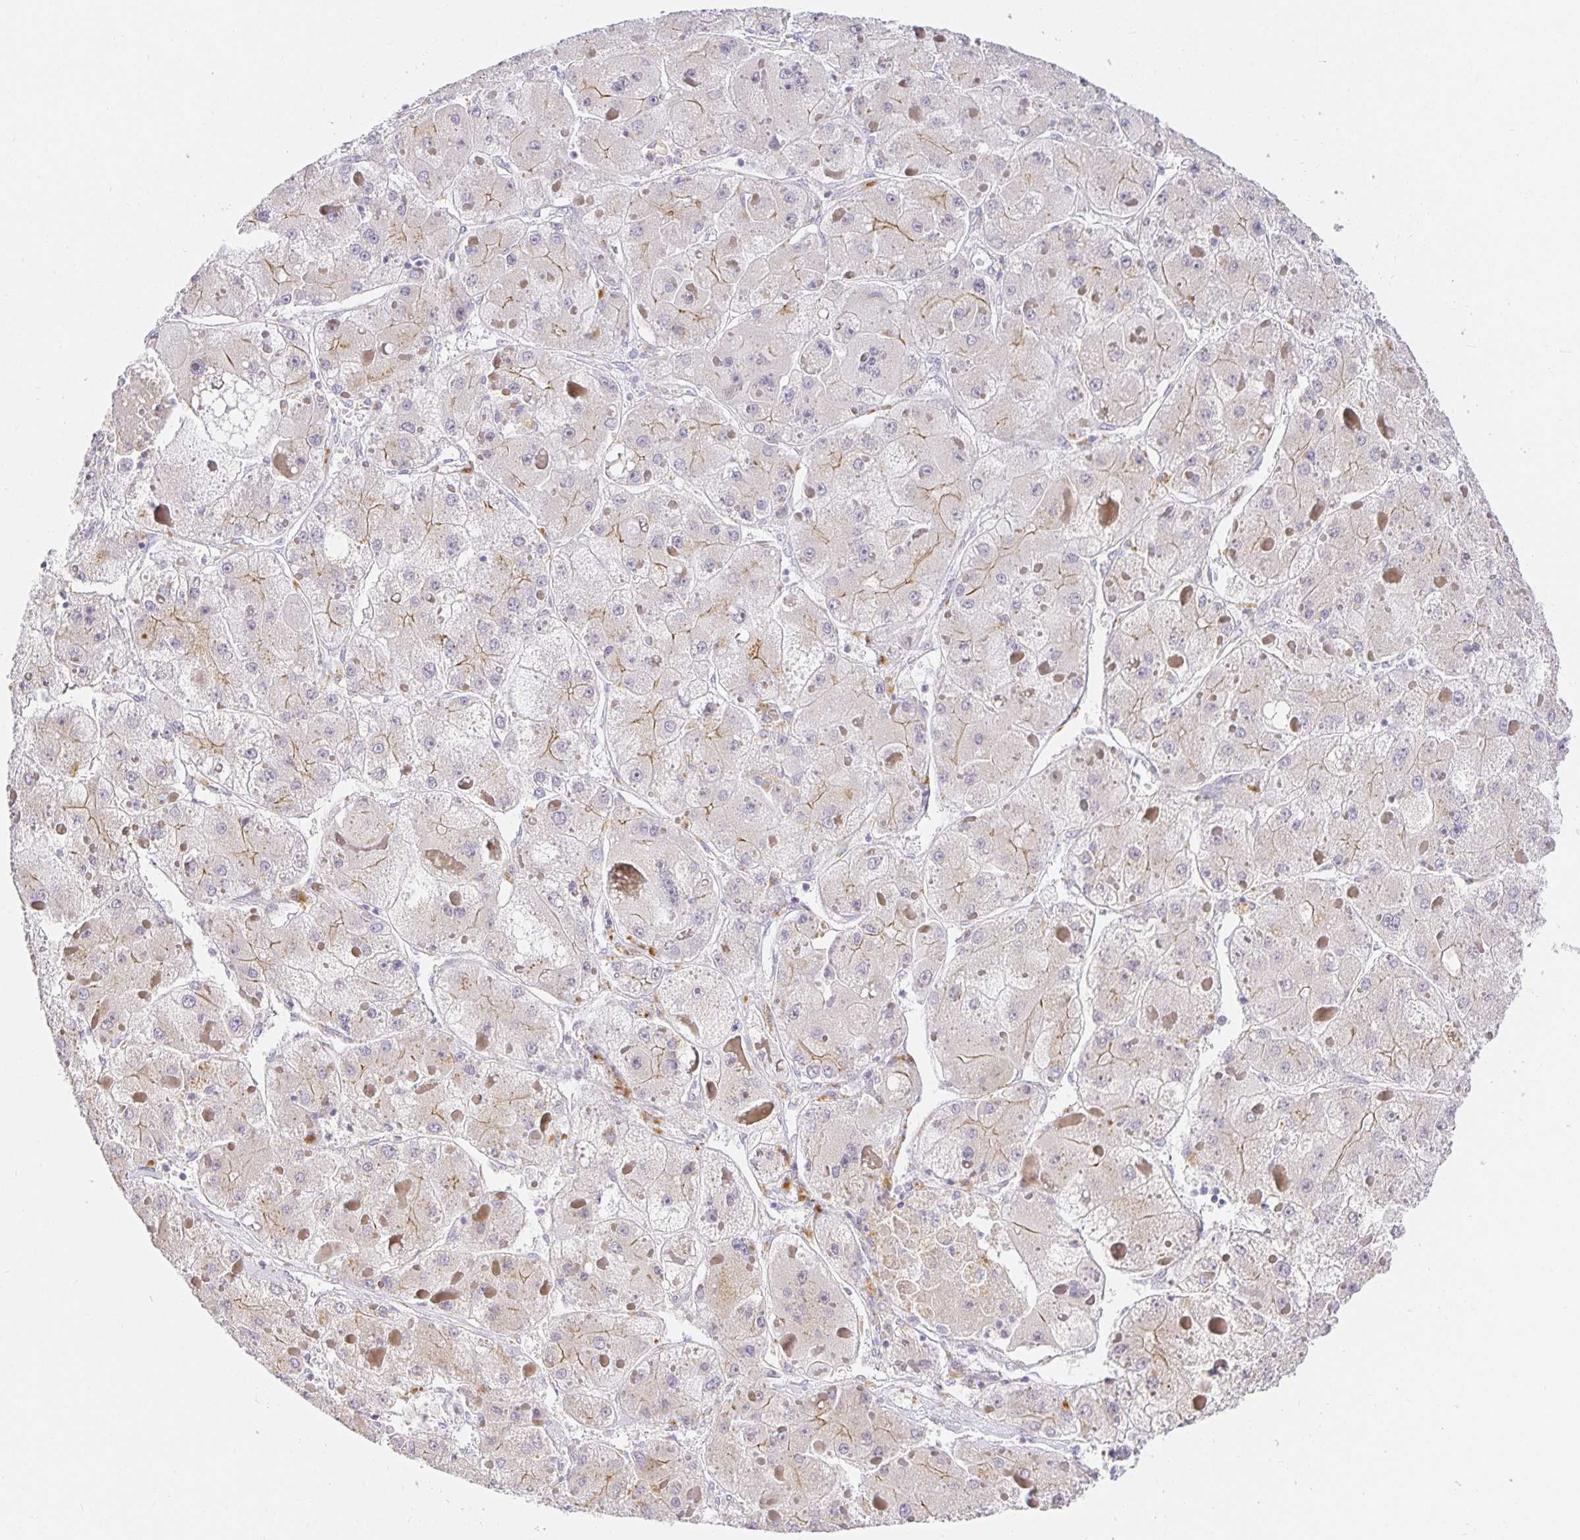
{"staining": {"intensity": "weak", "quantity": "25%-75%", "location": "cytoplasmic/membranous"}, "tissue": "liver cancer", "cell_type": "Tumor cells", "image_type": "cancer", "snomed": [{"axis": "morphology", "description": "Carcinoma, Hepatocellular, NOS"}, {"axis": "topography", "description": "Liver"}], "caption": "Immunohistochemistry staining of liver cancer, which reveals low levels of weak cytoplasmic/membranous positivity in about 25%-75% of tumor cells indicating weak cytoplasmic/membranous protein positivity. The staining was performed using DAB (brown) for protein detection and nuclei were counterstained in hematoxylin (blue).", "gene": "TJP3", "patient": {"sex": "female", "age": 73}}